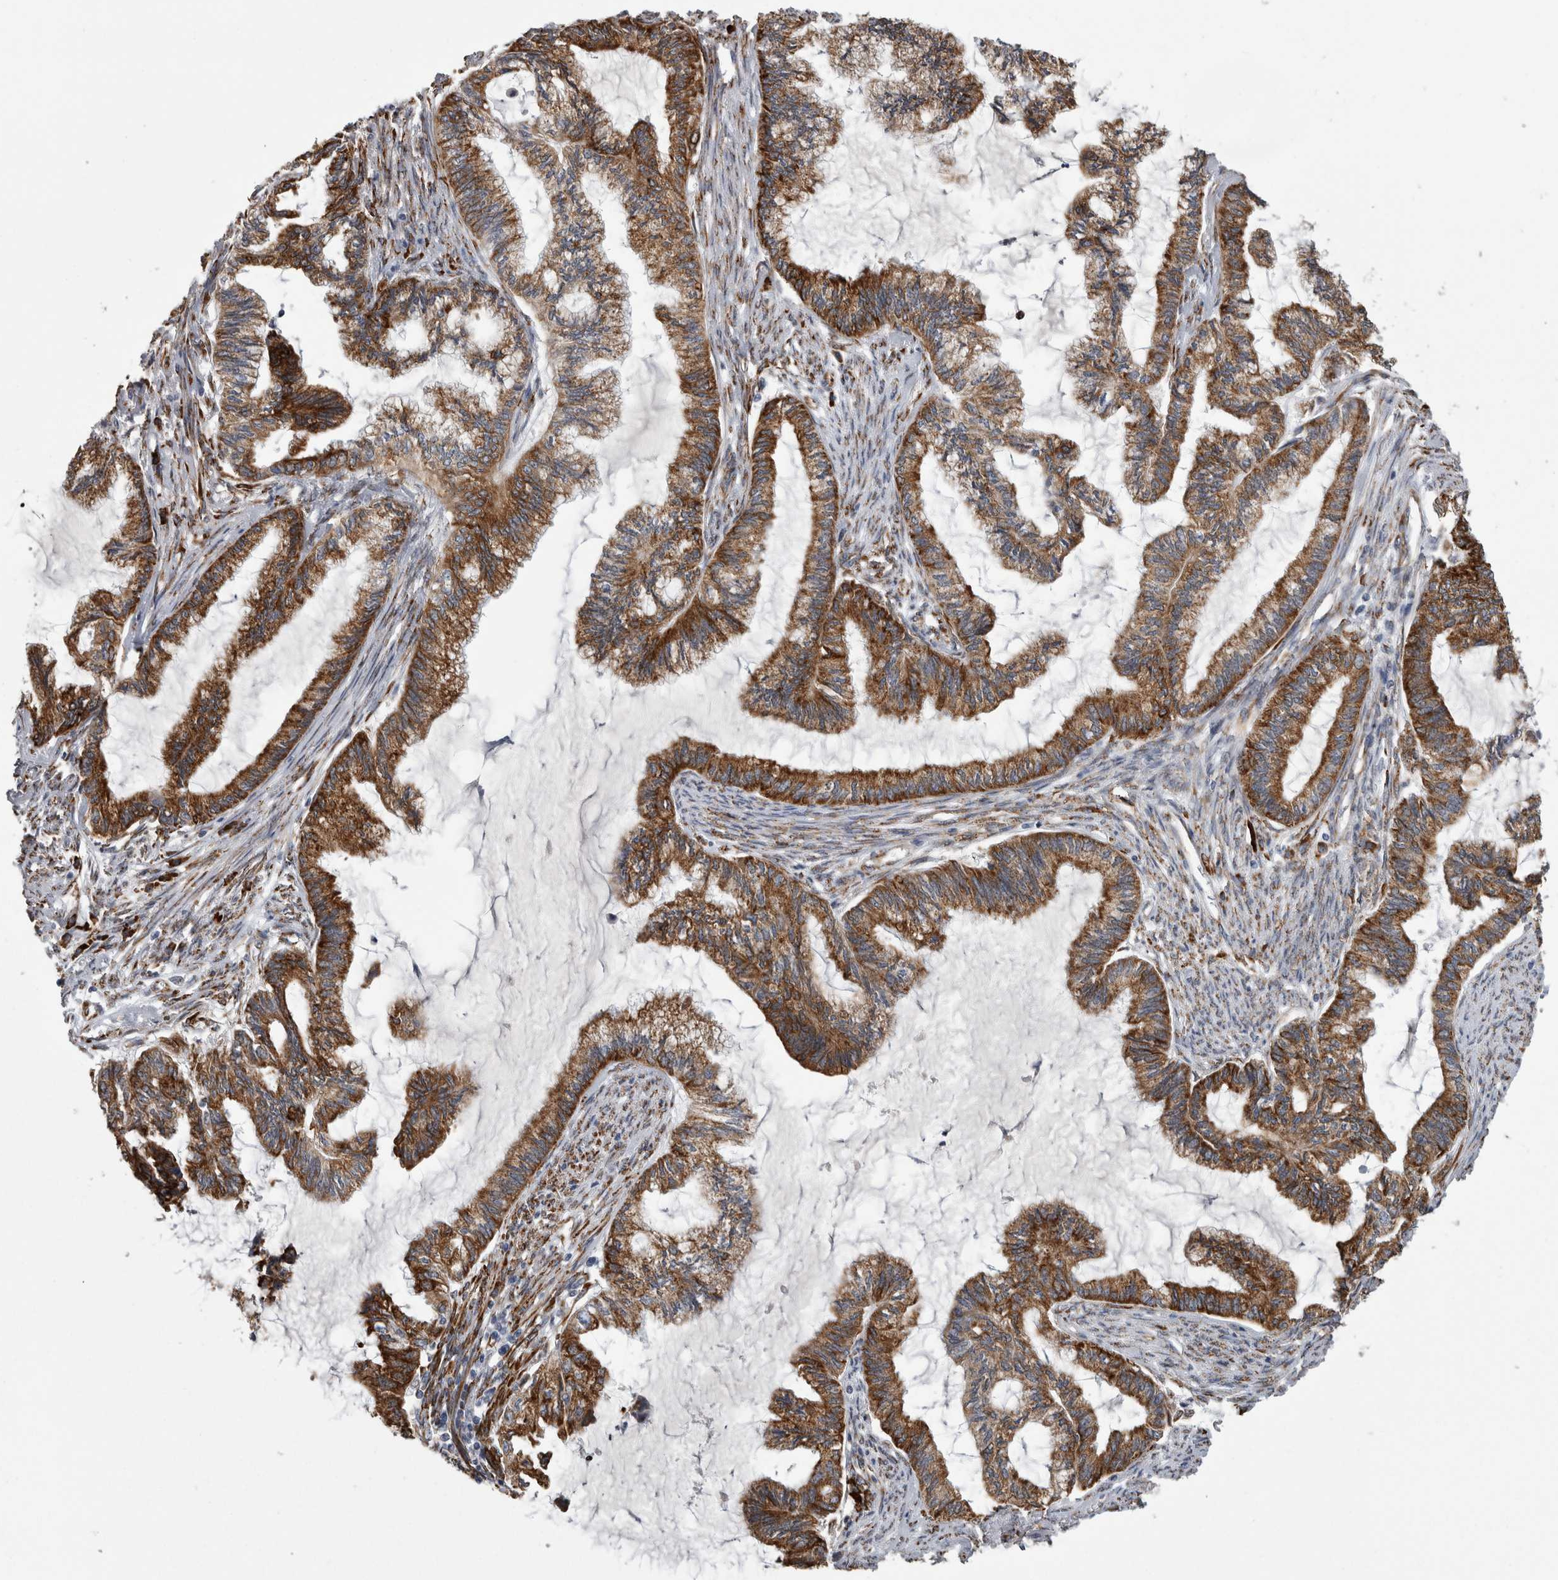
{"staining": {"intensity": "strong", "quantity": ">75%", "location": "cytoplasmic/membranous"}, "tissue": "endometrial cancer", "cell_type": "Tumor cells", "image_type": "cancer", "snomed": [{"axis": "morphology", "description": "Adenocarcinoma, NOS"}, {"axis": "topography", "description": "Endometrium"}], "caption": "Immunohistochemical staining of adenocarcinoma (endometrial) exhibits high levels of strong cytoplasmic/membranous staining in about >75% of tumor cells.", "gene": "FHIP2B", "patient": {"sex": "female", "age": 86}}